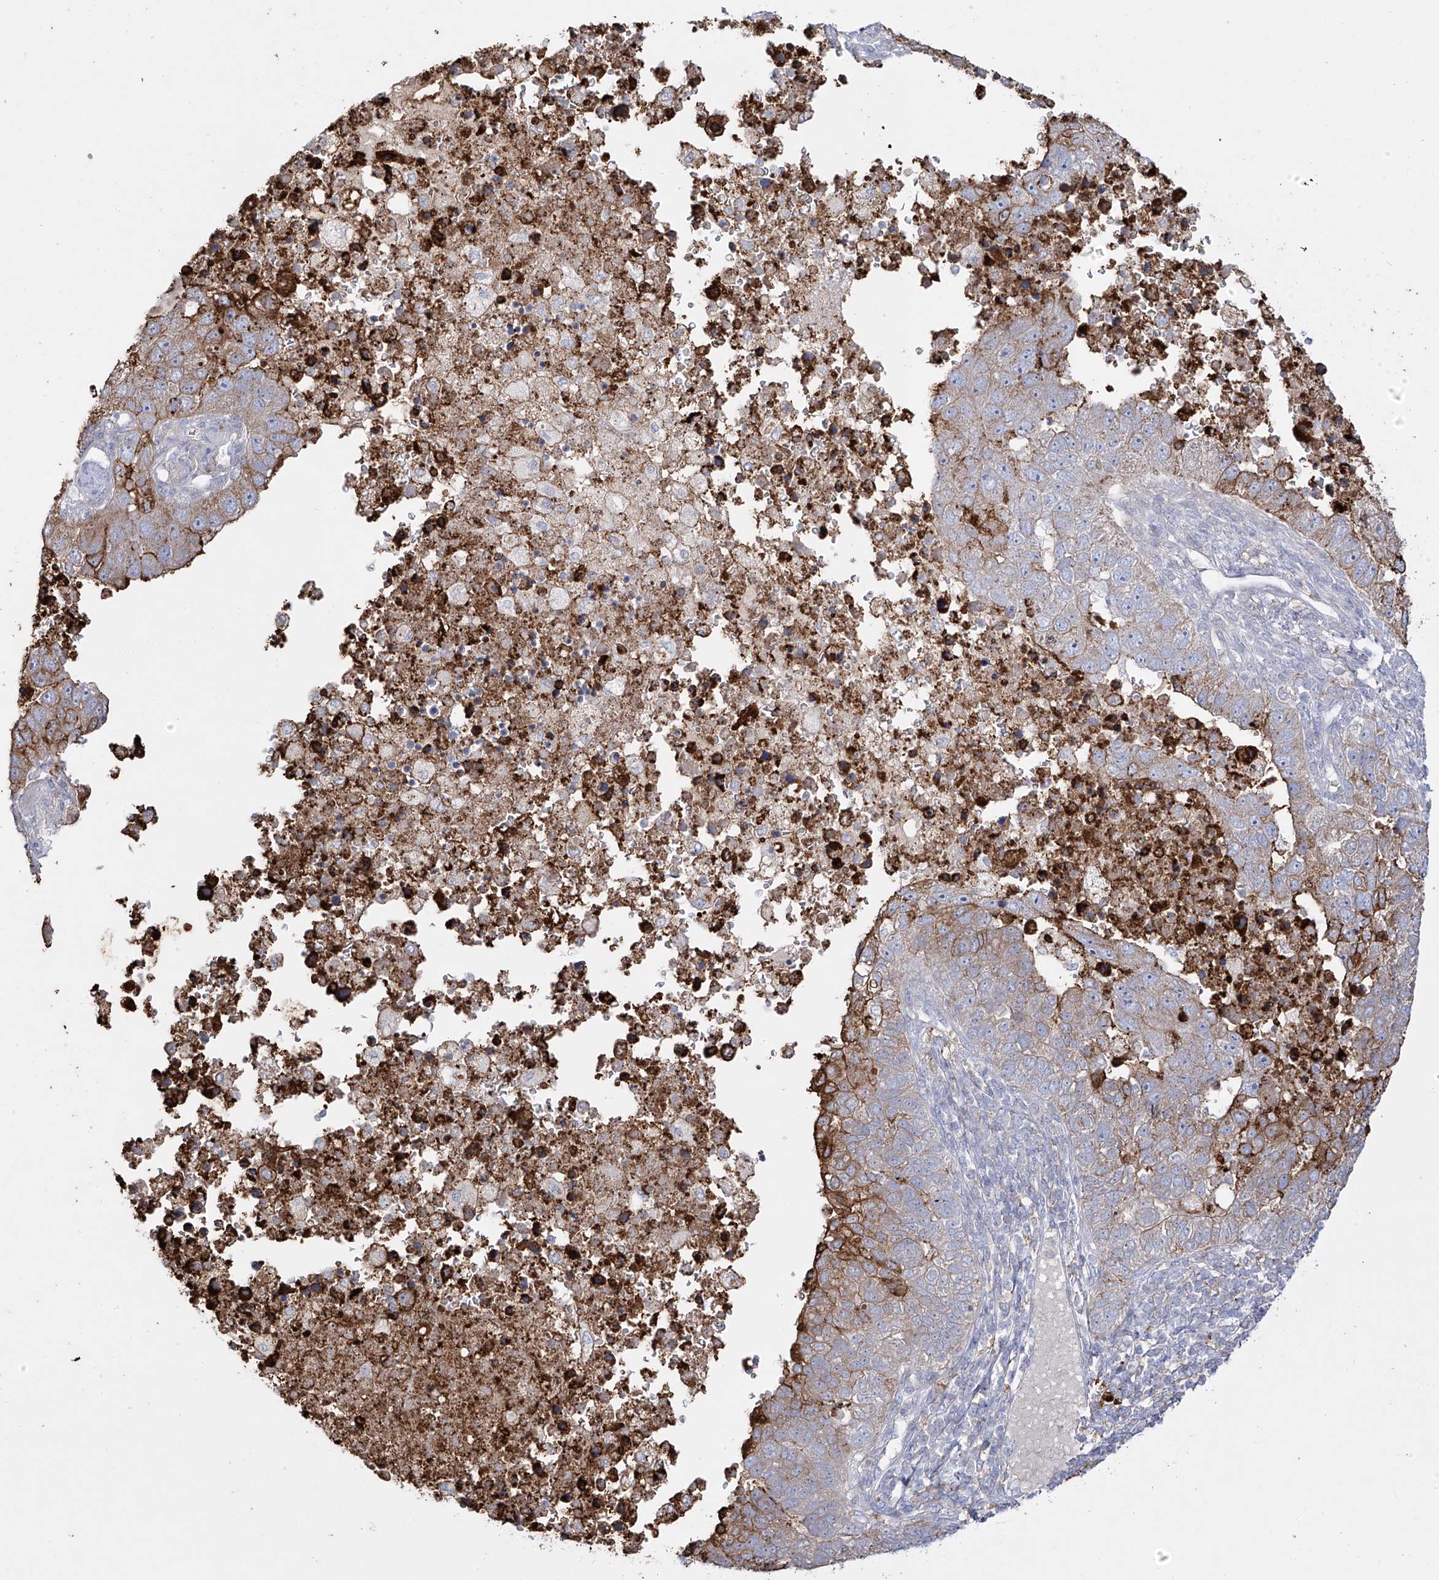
{"staining": {"intensity": "strong", "quantity": "<25%", "location": "cytoplasmic/membranous"}, "tissue": "pancreatic cancer", "cell_type": "Tumor cells", "image_type": "cancer", "snomed": [{"axis": "morphology", "description": "Adenocarcinoma, NOS"}, {"axis": "topography", "description": "Pancreas"}], "caption": "Immunohistochemical staining of pancreatic cancer (adenocarcinoma) reveals strong cytoplasmic/membranous protein staining in about <25% of tumor cells.", "gene": "ZGRF1", "patient": {"sex": "female", "age": 61}}